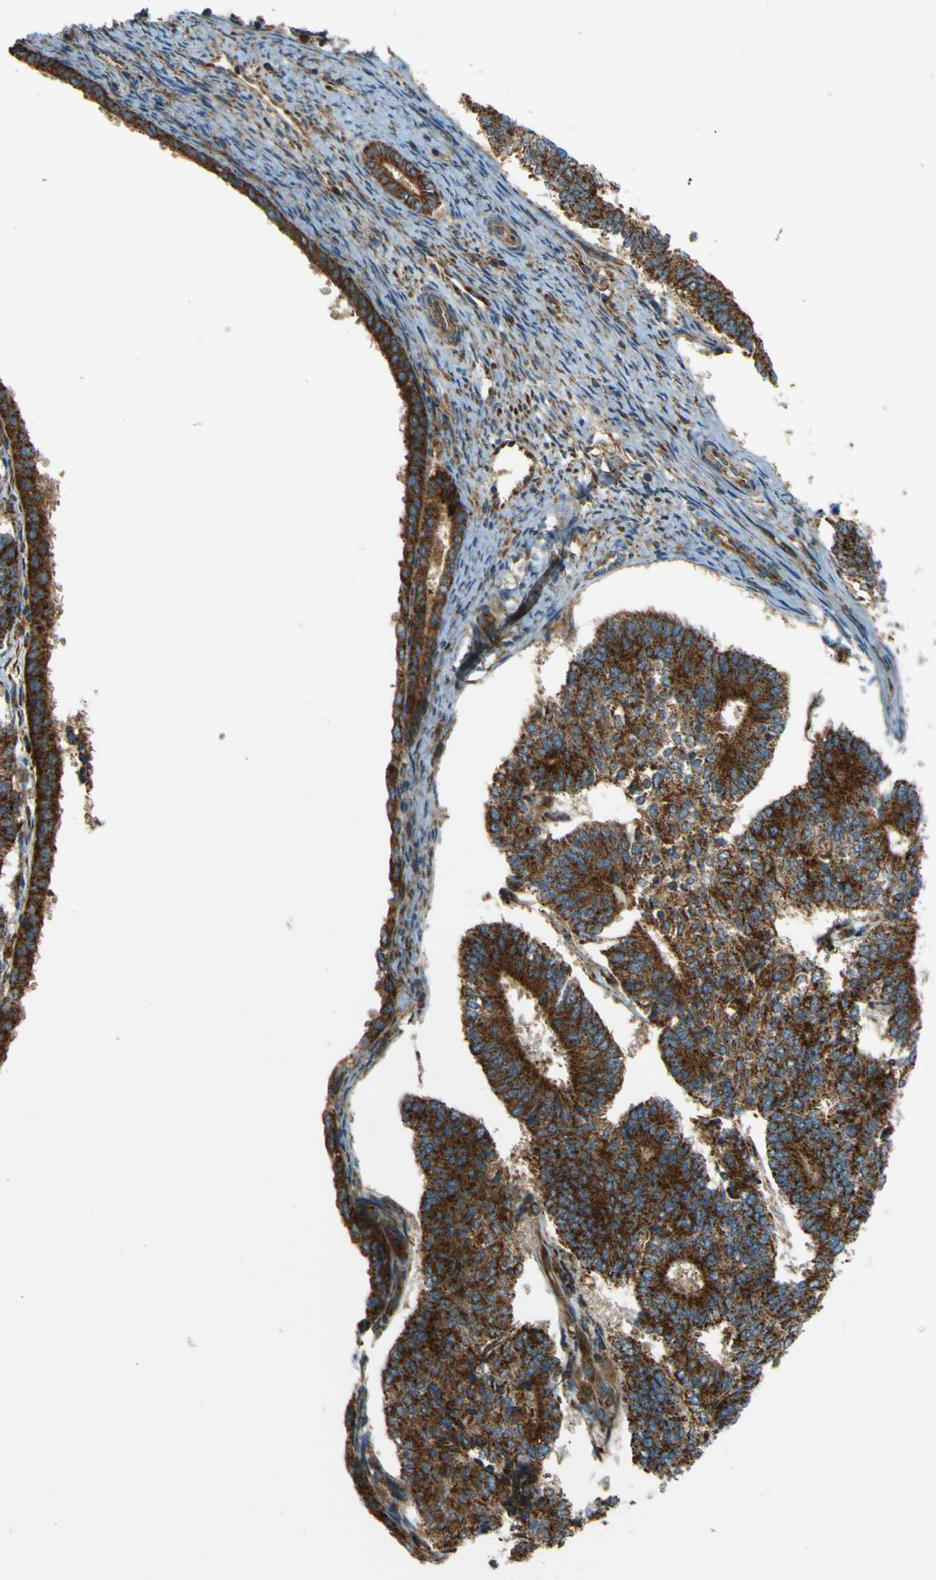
{"staining": {"intensity": "strong", "quantity": ">75%", "location": "cytoplasmic/membranous"}, "tissue": "endometrial cancer", "cell_type": "Tumor cells", "image_type": "cancer", "snomed": [{"axis": "morphology", "description": "Adenocarcinoma, NOS"}, {"axis": "topography", "description": "Endometrium"}], "caption": "IHC staining of endometrial cancer, which exhibits high levels of strong cytoplasmic/membranous staining in about >75% of tumor cells indicating strong cytoplasmic/membranous protein staining. The staining was performed using DAB (brown) for protein detection and nuclei were counterstained in hematoxylin (blue).", "gene": "DNAJC5", "patient": {"sex": "female", "age": 70}}